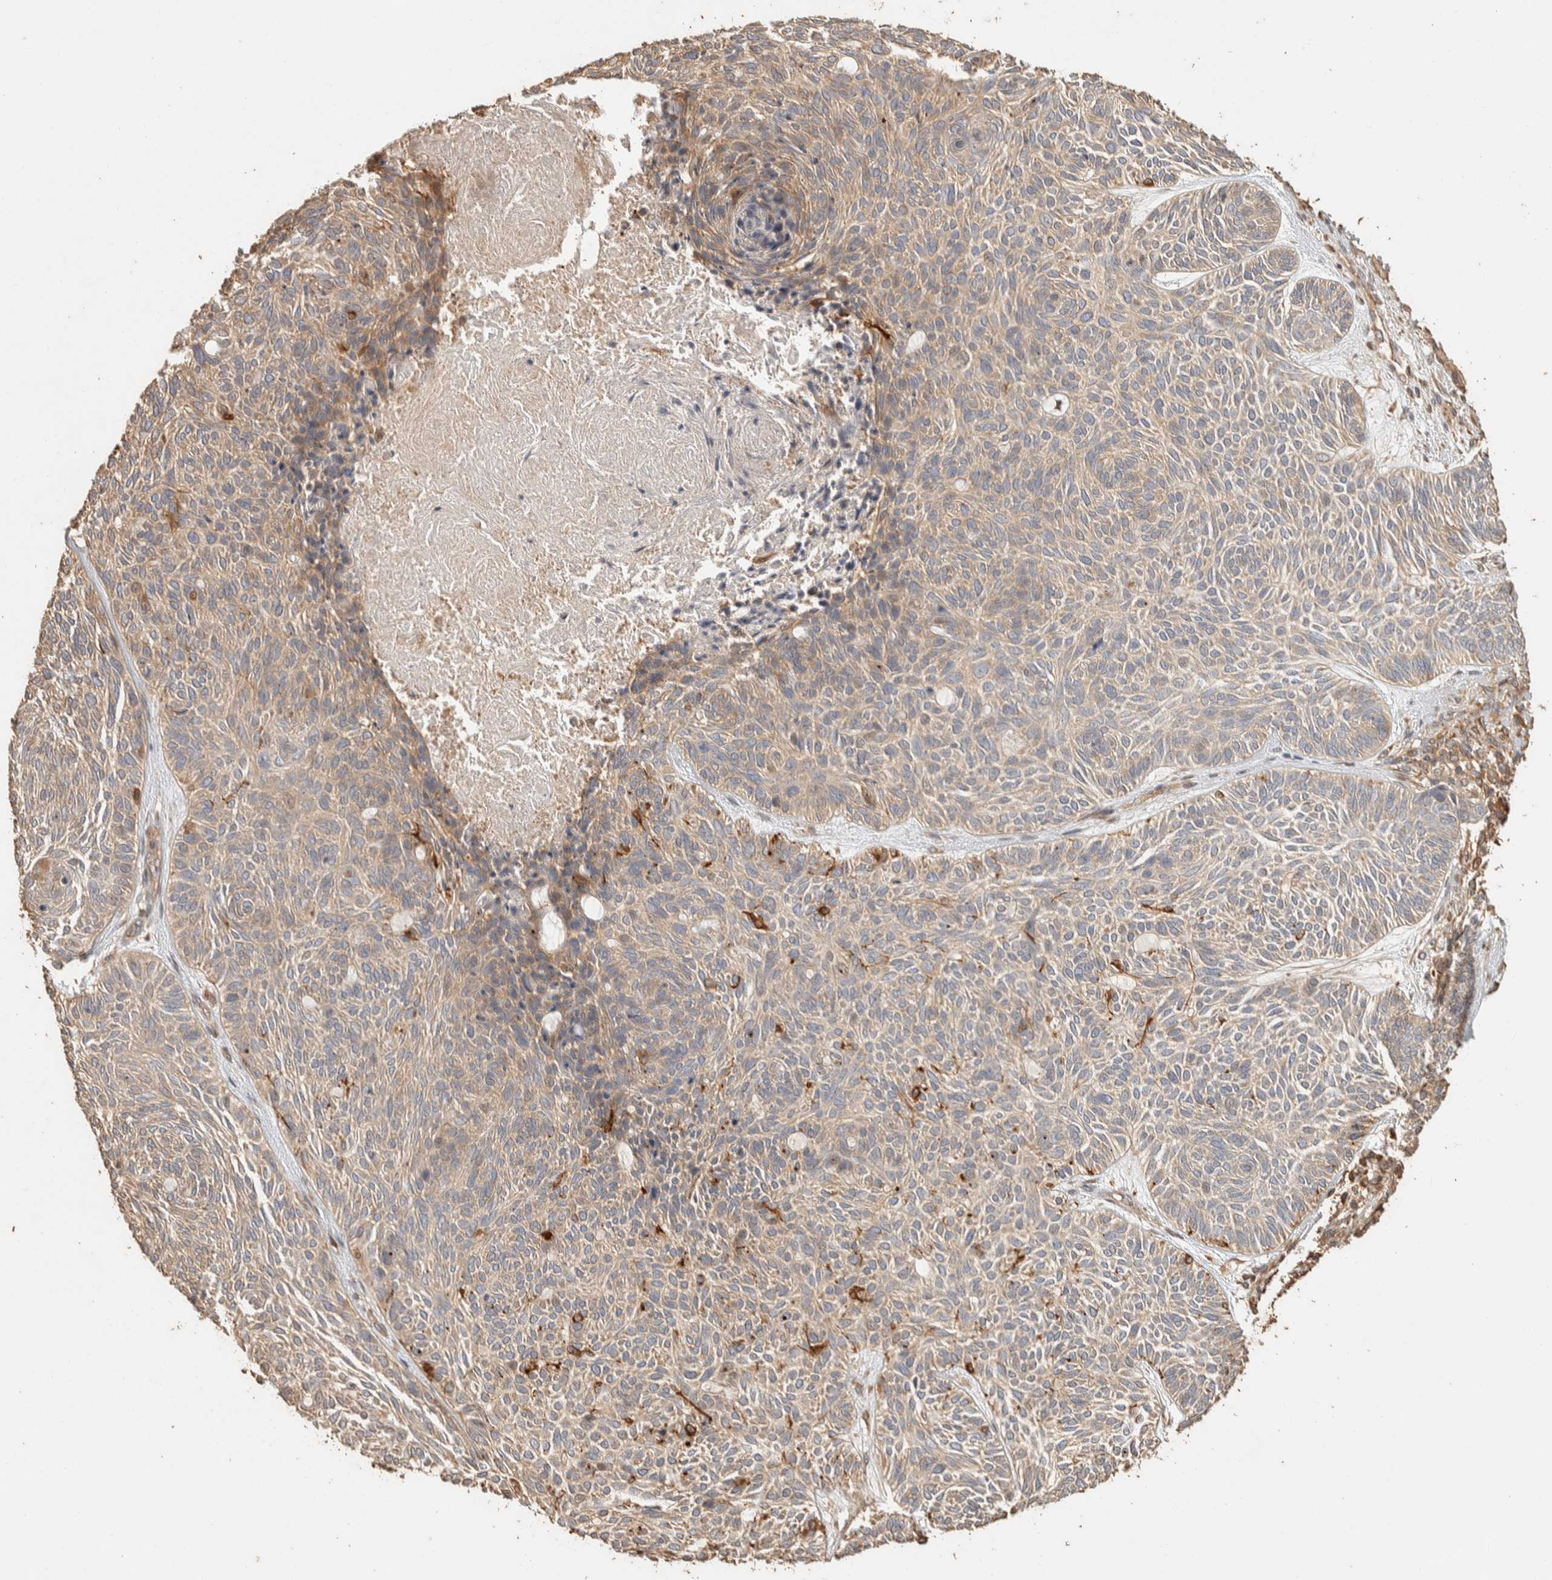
{"staining": {"intensity": "moderate", "quantity": "<25%", "location": "cytoplasmic/membranous"}, "tissue": "skin cancer", "cell_type": "Tumor cells", "image_type": "cancer", "snomed": [{"axis": "morphology", "description": "Basal cell carcinoma"}, {"axis": "topography", "description": "Skin"}], "caption": "A high-resolution image shows immunohistochemistry (IHC) staining of skin basal cell carcinoma, which exhibits moderate cytoplasmic/membranous expression in about <25% of tumor cells. The staining was performed using DAB, with brown indicating positive protein expression. Nuclei are stained blue with hematoxylin.", "gene": "EXOC7", "patient": {"sex": "male", "age": 55}}